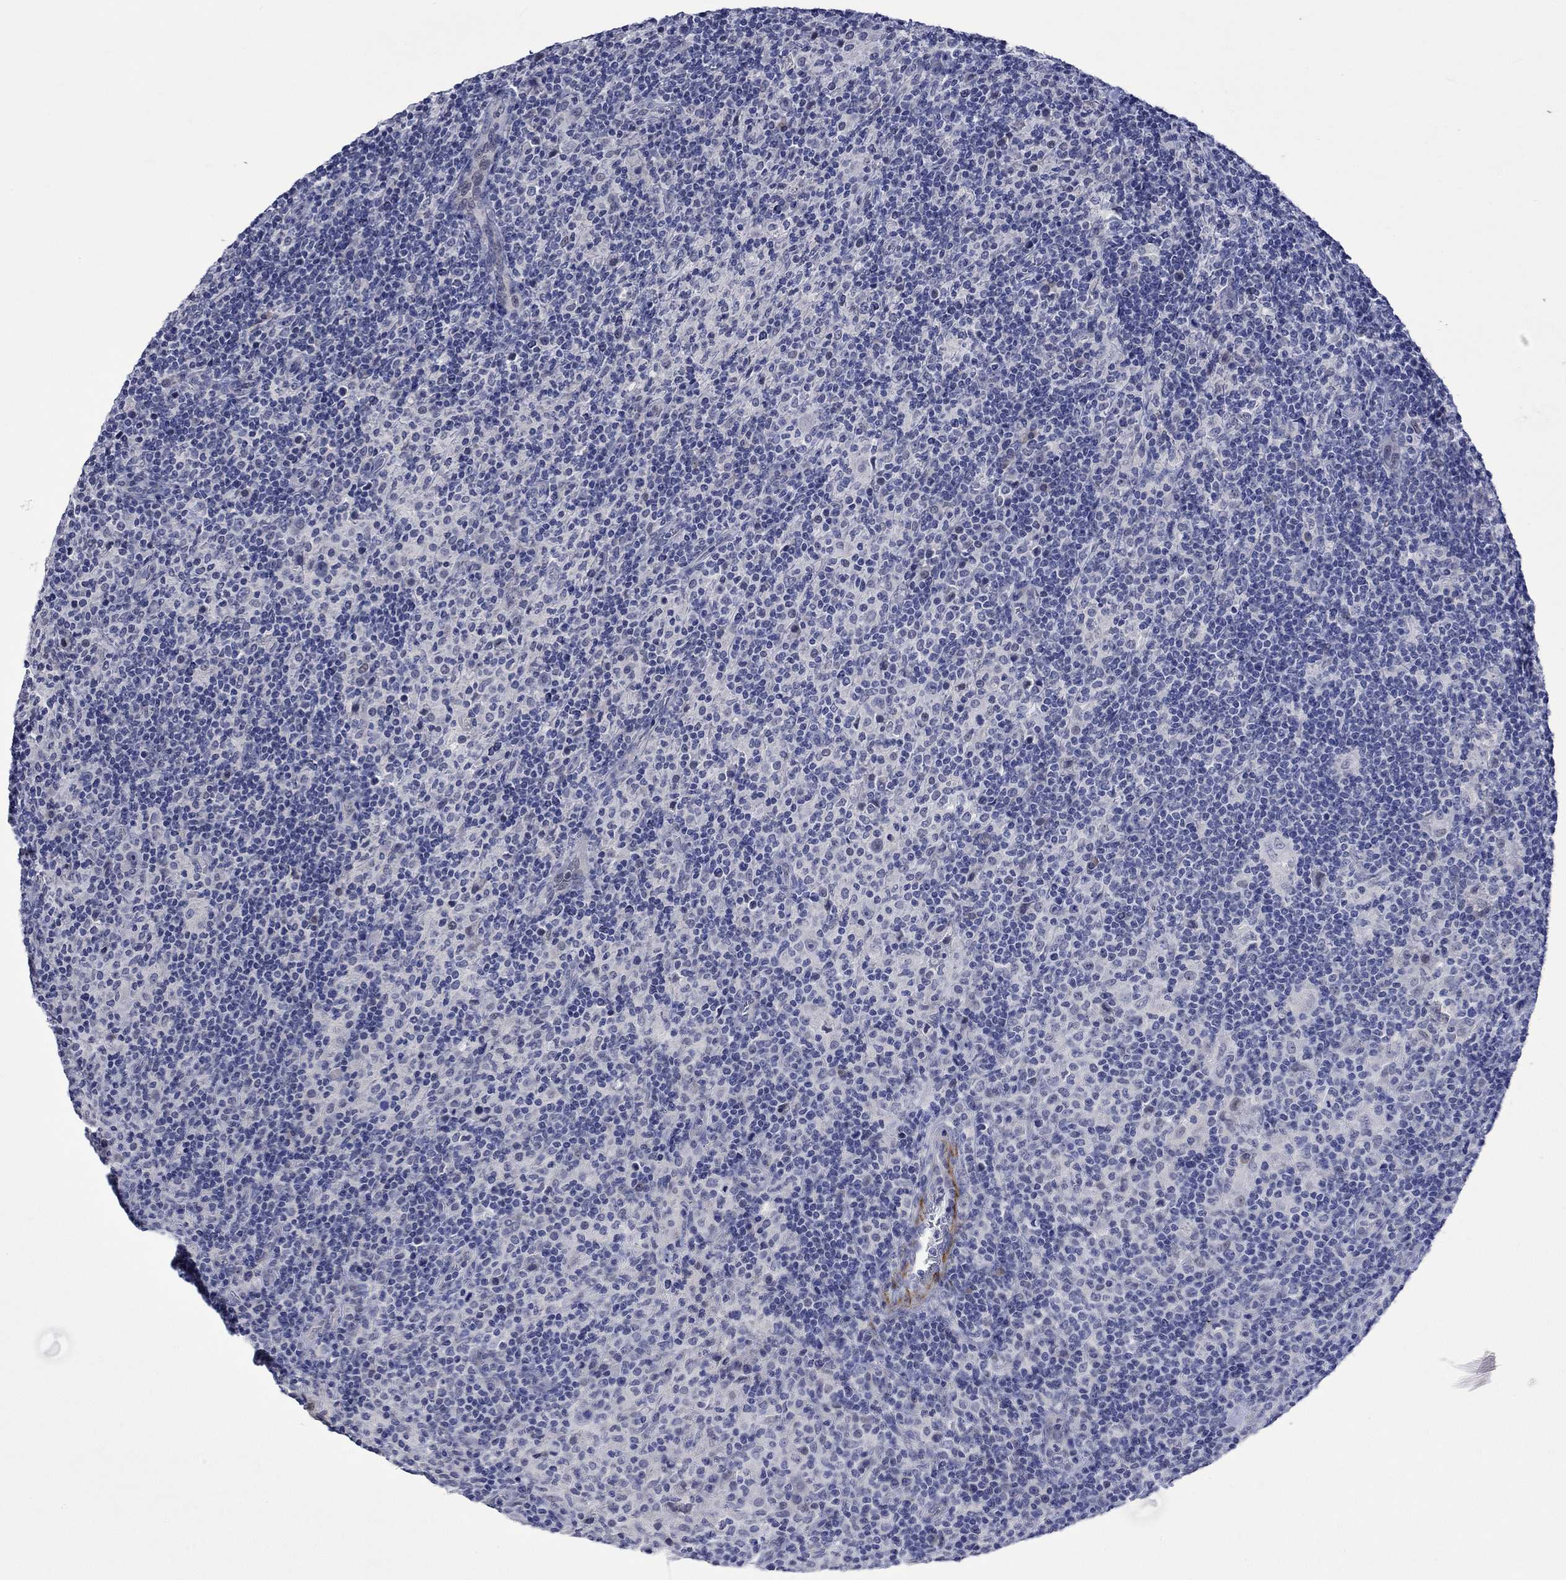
{"staining": {"intensity": "negative", "quantity": "none", "location": "none"}, "tissue": "lymphoma", "cell_type": "Tumor cells", "image_type": "cancer", "snomed": [{"axis": "morphology", "description": "Hodgkin's disease, NOS"}, {"axis": "topography", "description": "Lymph node"}], "caption": "DAB (3,3'-diaminobenzidine) immunohistochemical staining of lymphoma shows no significant staining in tumor cells.", "gene": "CRYAB", "patient": {"sex": "male", "age": 70}}